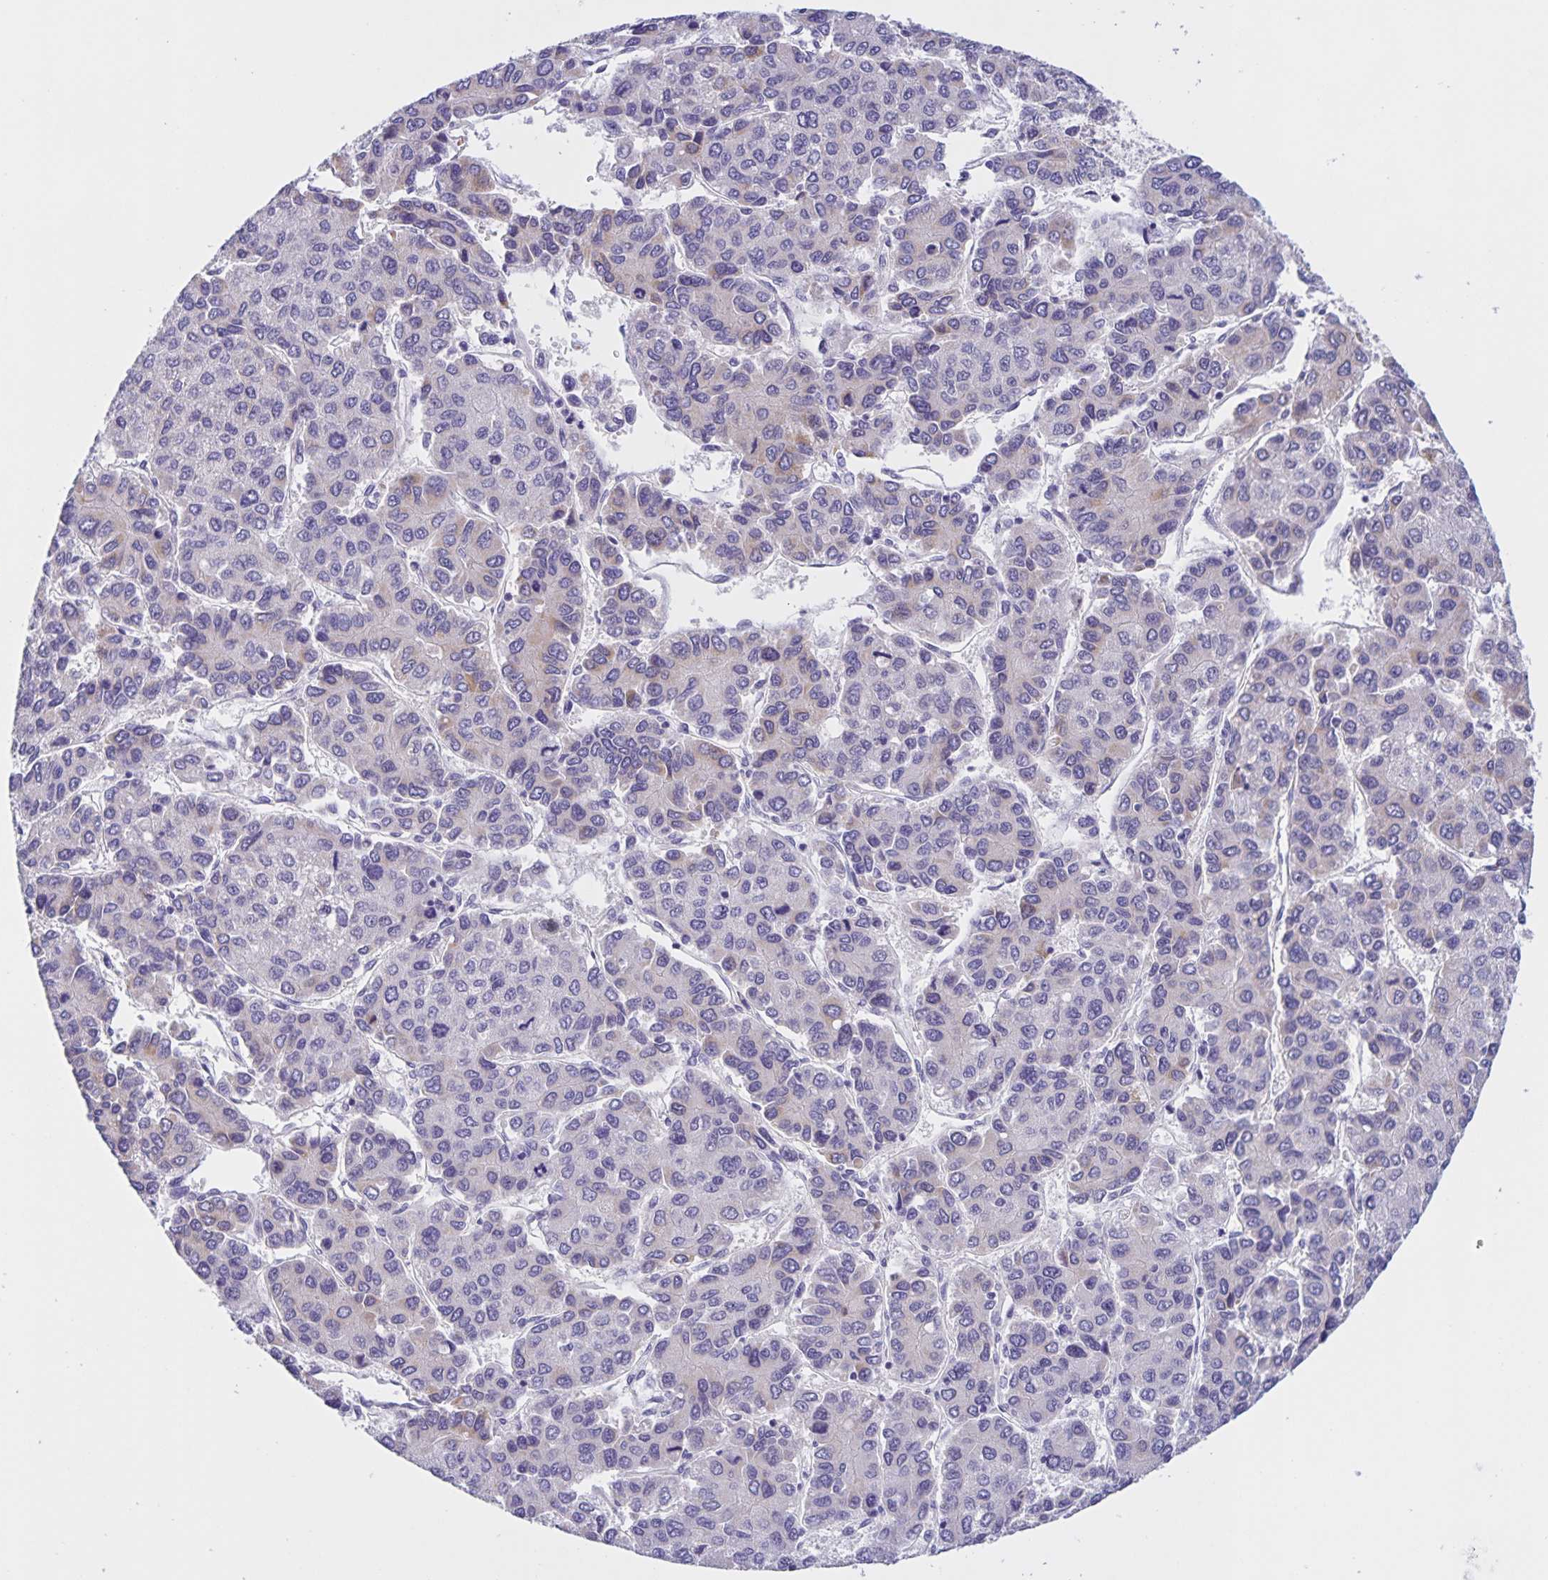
{"staining": {"intensity": "negative", "quantity": "none", "location": "none"}, "tissue": "liver cancer", "cell_type": "Tumor cells", "image_type": "cancer", "snomed": [{"axis": "morphology", "description": "Carcinoma, Hepatocellular, NOS"}, {"axis": "topography", "description": "Liver"}], "caption": "Micrograph shows no protein expression in tumor cells of liver cancer tissue. The staining was performed using DAB to visualize the protein expression in brown, while the nuclei were stained in blue with hematoxylin (Magnification: 20x).", "gene": "DMGDH", "patient": {"sex": "female", "age": 66}}